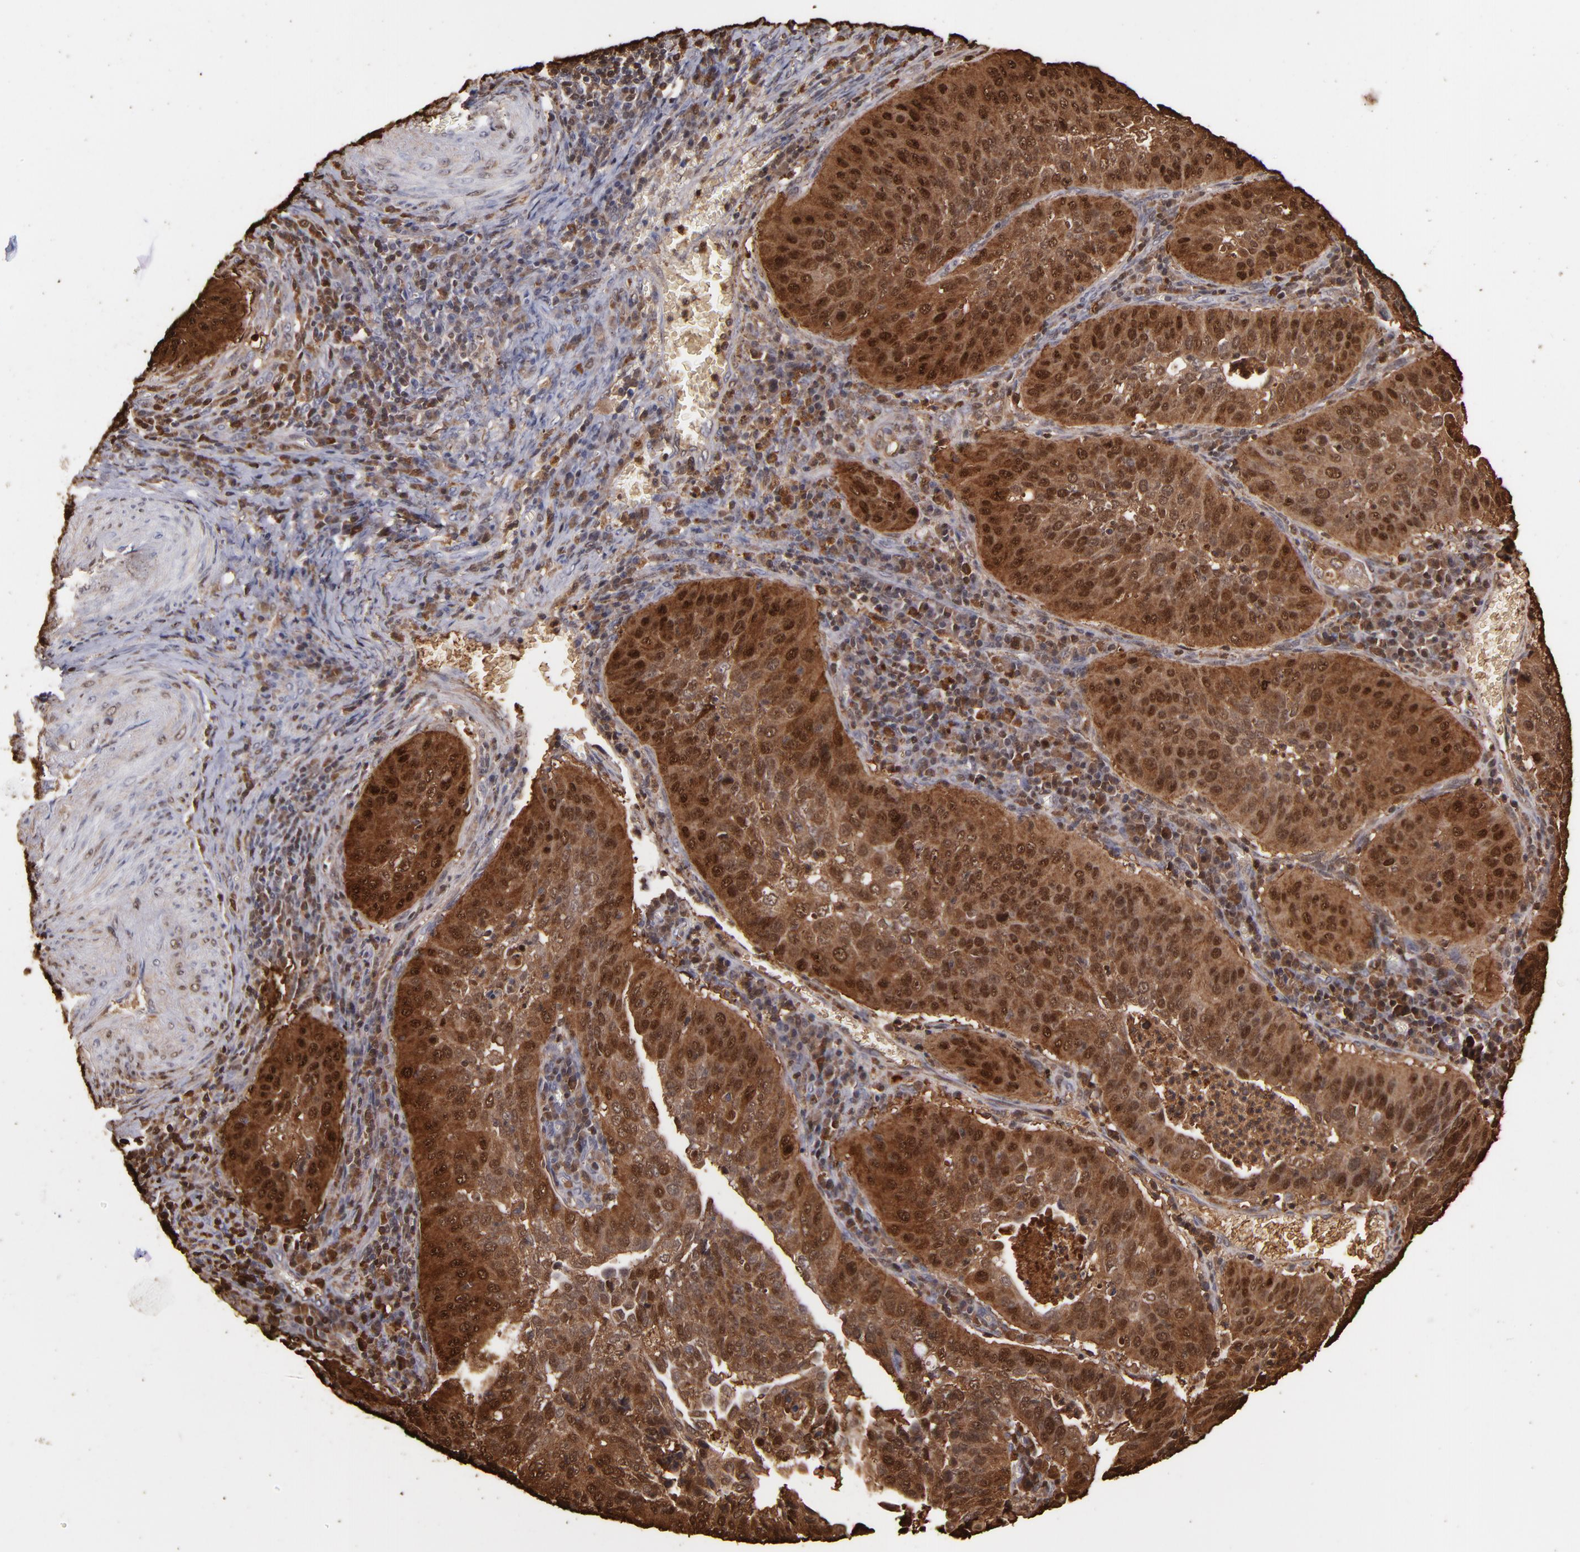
{"staining": {"intensity": "strong", "quantity": ">75%", "location": "cytoplasmic/membranous,nuclear"}, "tissue": "cervical cancer", "cell_type": "Tumor cells", "image_type": "cancer", "snomed": [{"axis": "morphology", "description": "Squamous cell carcinoma, NOS"}, {"axis": "topography", "description": "Cervix"}], "caption": "Immunohistochemical staining of human cervical cancer (squamous cell carcinoma) shows strong cytoplasmic/membranous and nuclear protein staining in approximately >75% of tumor cells.", "gene": "S100A2", "patient": {"sex": "female", "age": 39}}